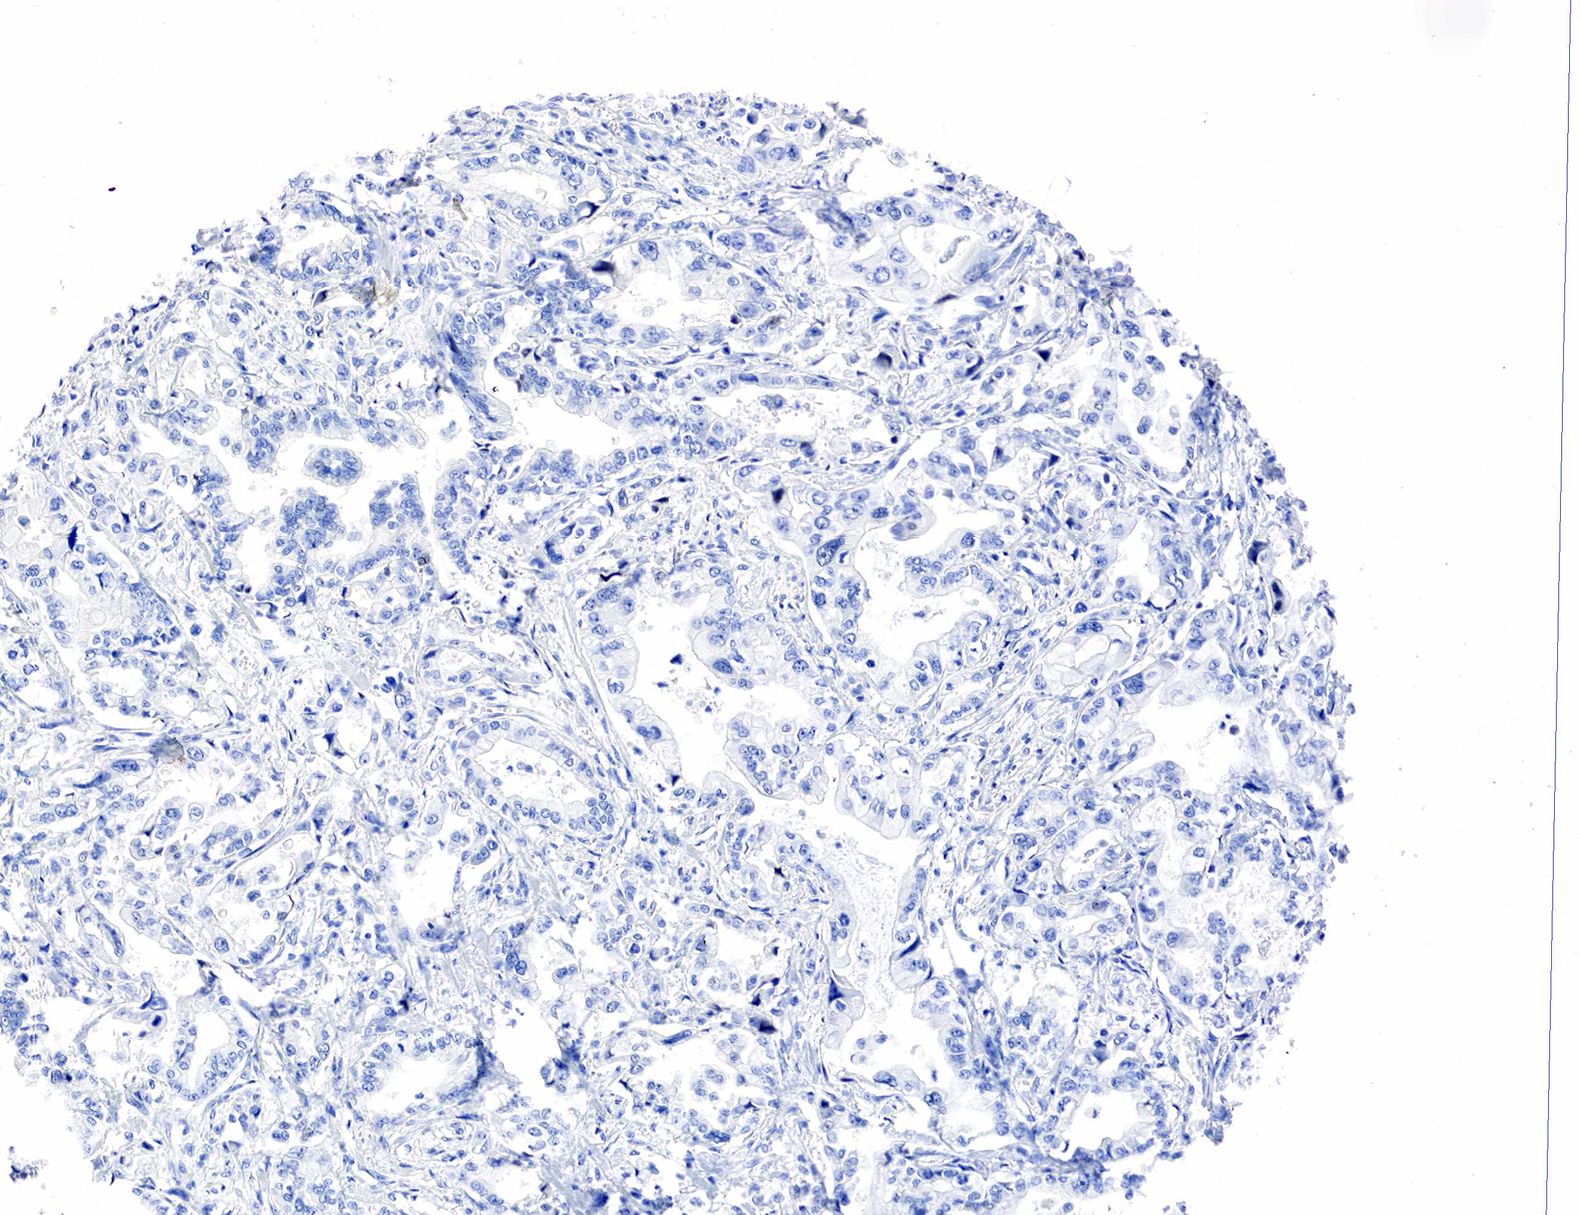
{"staining": {"intensity": "negative", "quantity": "none", "location": "none"}, "tissue": "stomach cancer", "cell_type": "Tumor cells", "image_type": "cancer", "snomed": [{"axis": "morphology", "description": "Adenocarcinoma, NOS"}, {"axis": "topography", "description": "Pancreas"}, {"axis": "topography", "description": "Stomach, upper"}], "caption": "Immunohistochemical staining of human stomach cancer displays no significant expression in tumor cells.", "gene": "PGR", "patient": {"sex": "male", "age": 77}}